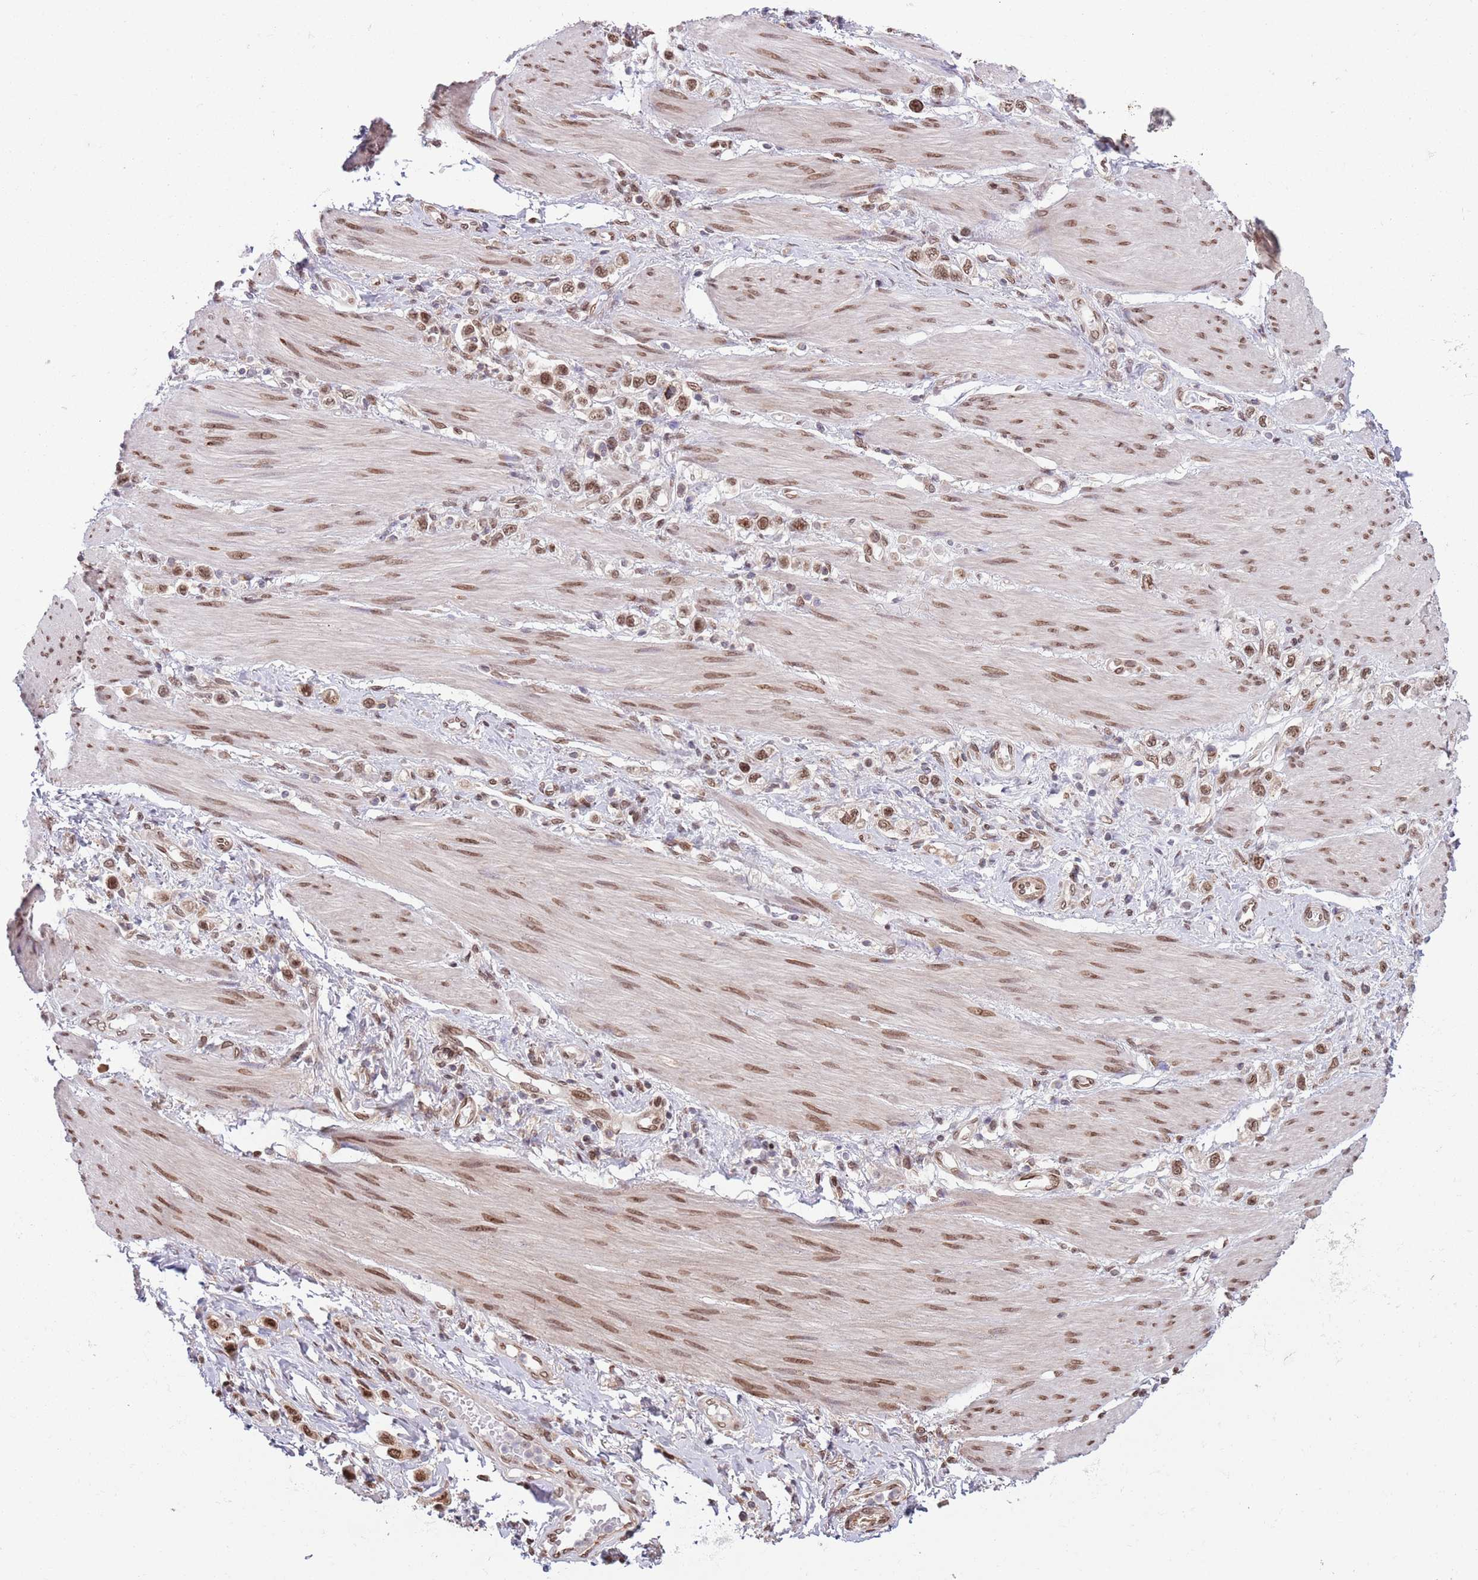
{"staining": {"intensity": "moderate", "quantity": ">75%", "location": "nuclear"}, "tissue": "stomach cancer", "cell_type": "Tumor cells", "image_type": "cancer", "snomed": [{"axis": "morphology", "description": "Adenocarcinoma, NOS"}, {"axis": "topography", "description": "Stomach"}], "caption": "Immunohistochemistry (IHC) of human stomach cancer displays medium levels of moderate nuclear positivity in approximately >75% of tumor cells. (Stains: DAB in brown, nuclei in blue, Microscopy: brightfield microscopy at high magnification).", "gene": "SIPA1L3", "patient": {"sex": "female", "age": 65}}